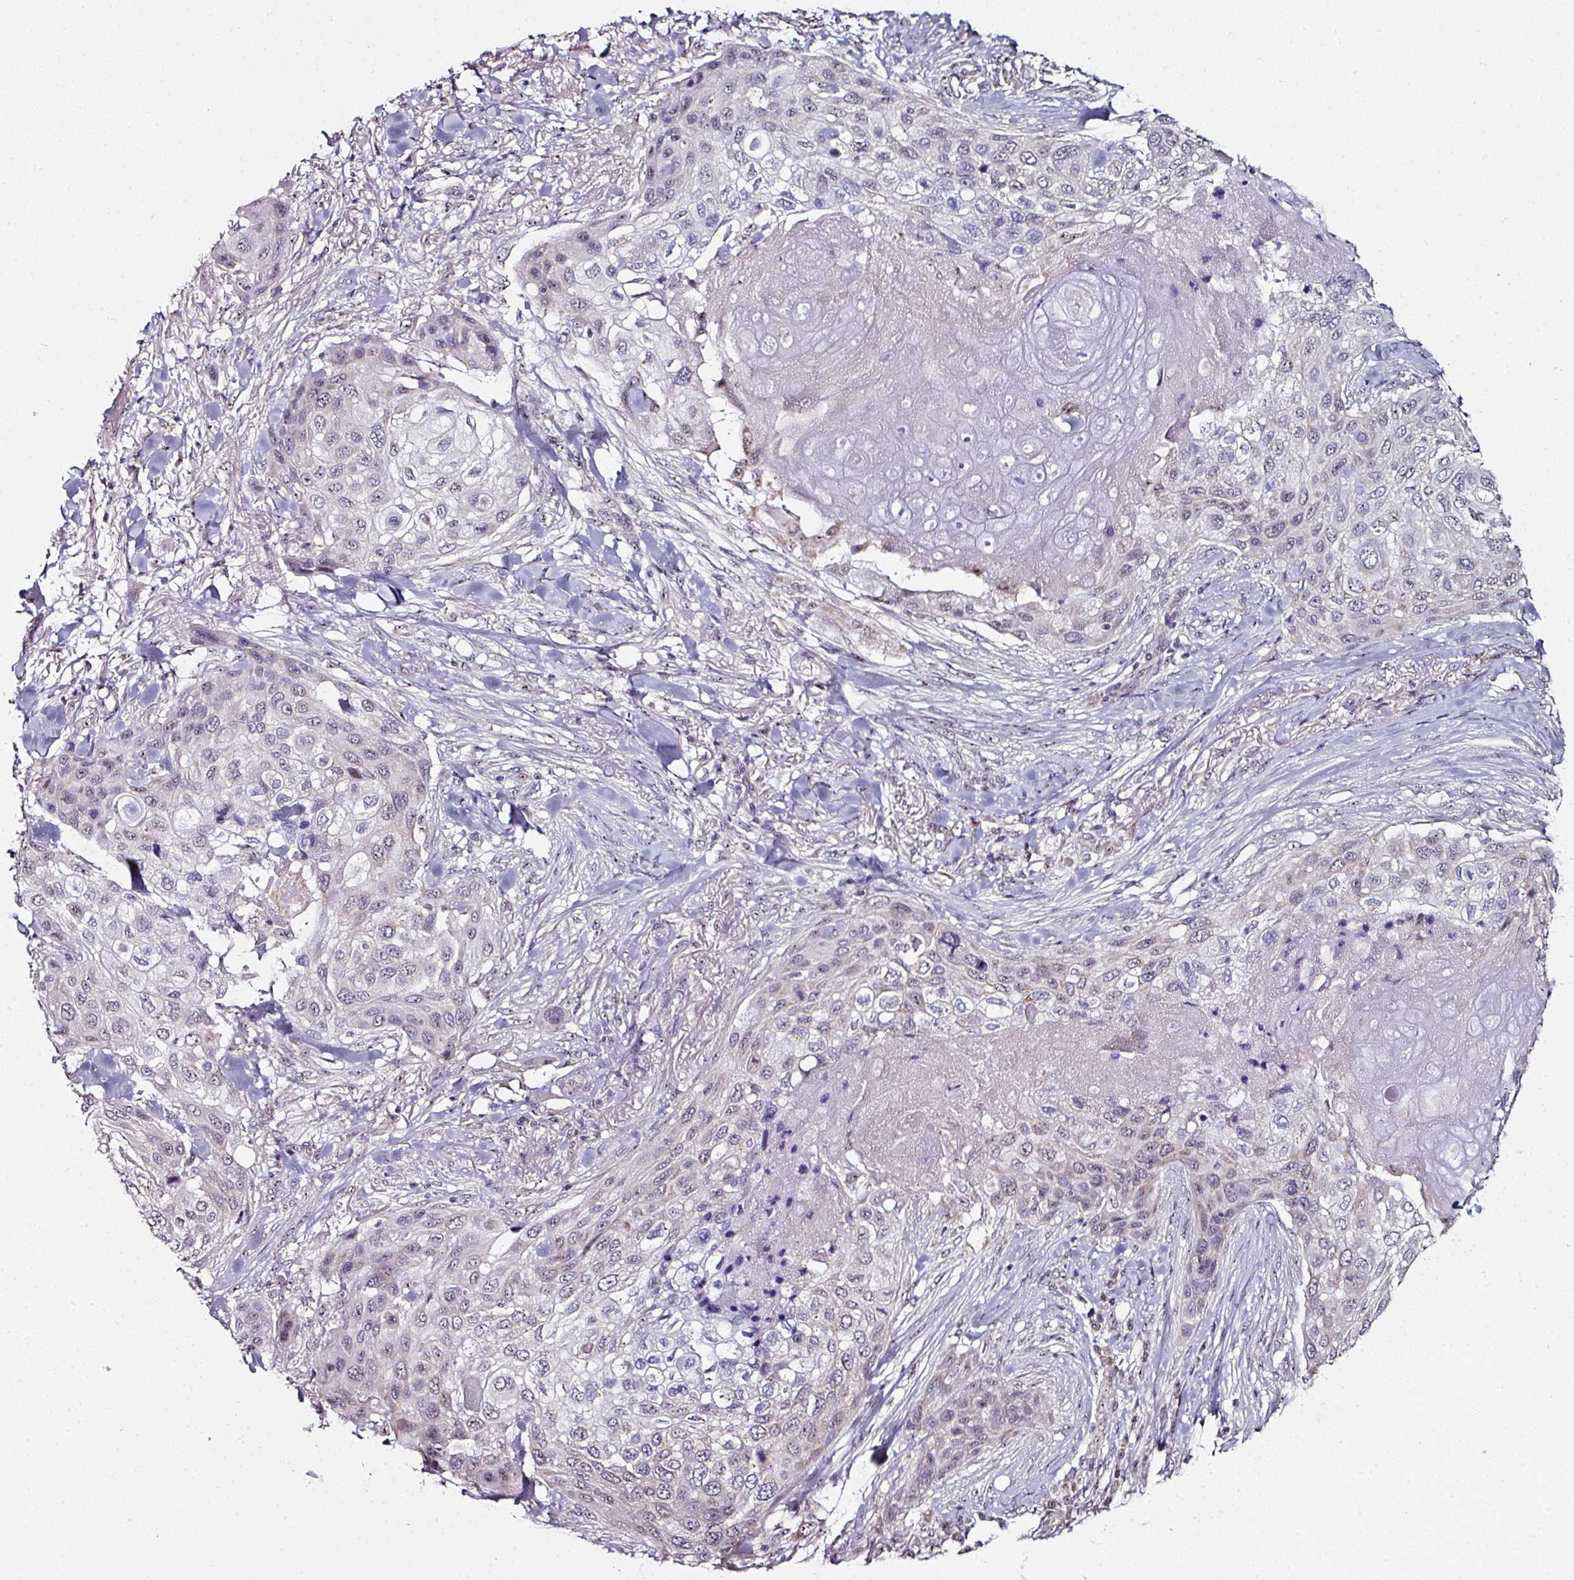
{"staining": {"intensity": "weak", "quantity": "<25%", "location": "nuclear"}, "tissue": "skin cancer", "cell_type": "Tumor cells", "image_type": "cancer", "snomed": [{"axis": "morphology", "description": "Squamous cell carcinoma, NOS"}, {"axis": "topography", "description": "Skin"}], "caption": "Squamous cell carcinoma (skin) was stained to show a protein in brown. There is no significant staining in tumor cells.", "gene": "NACC2", "patient": {"sex": "female", "age": 87}}